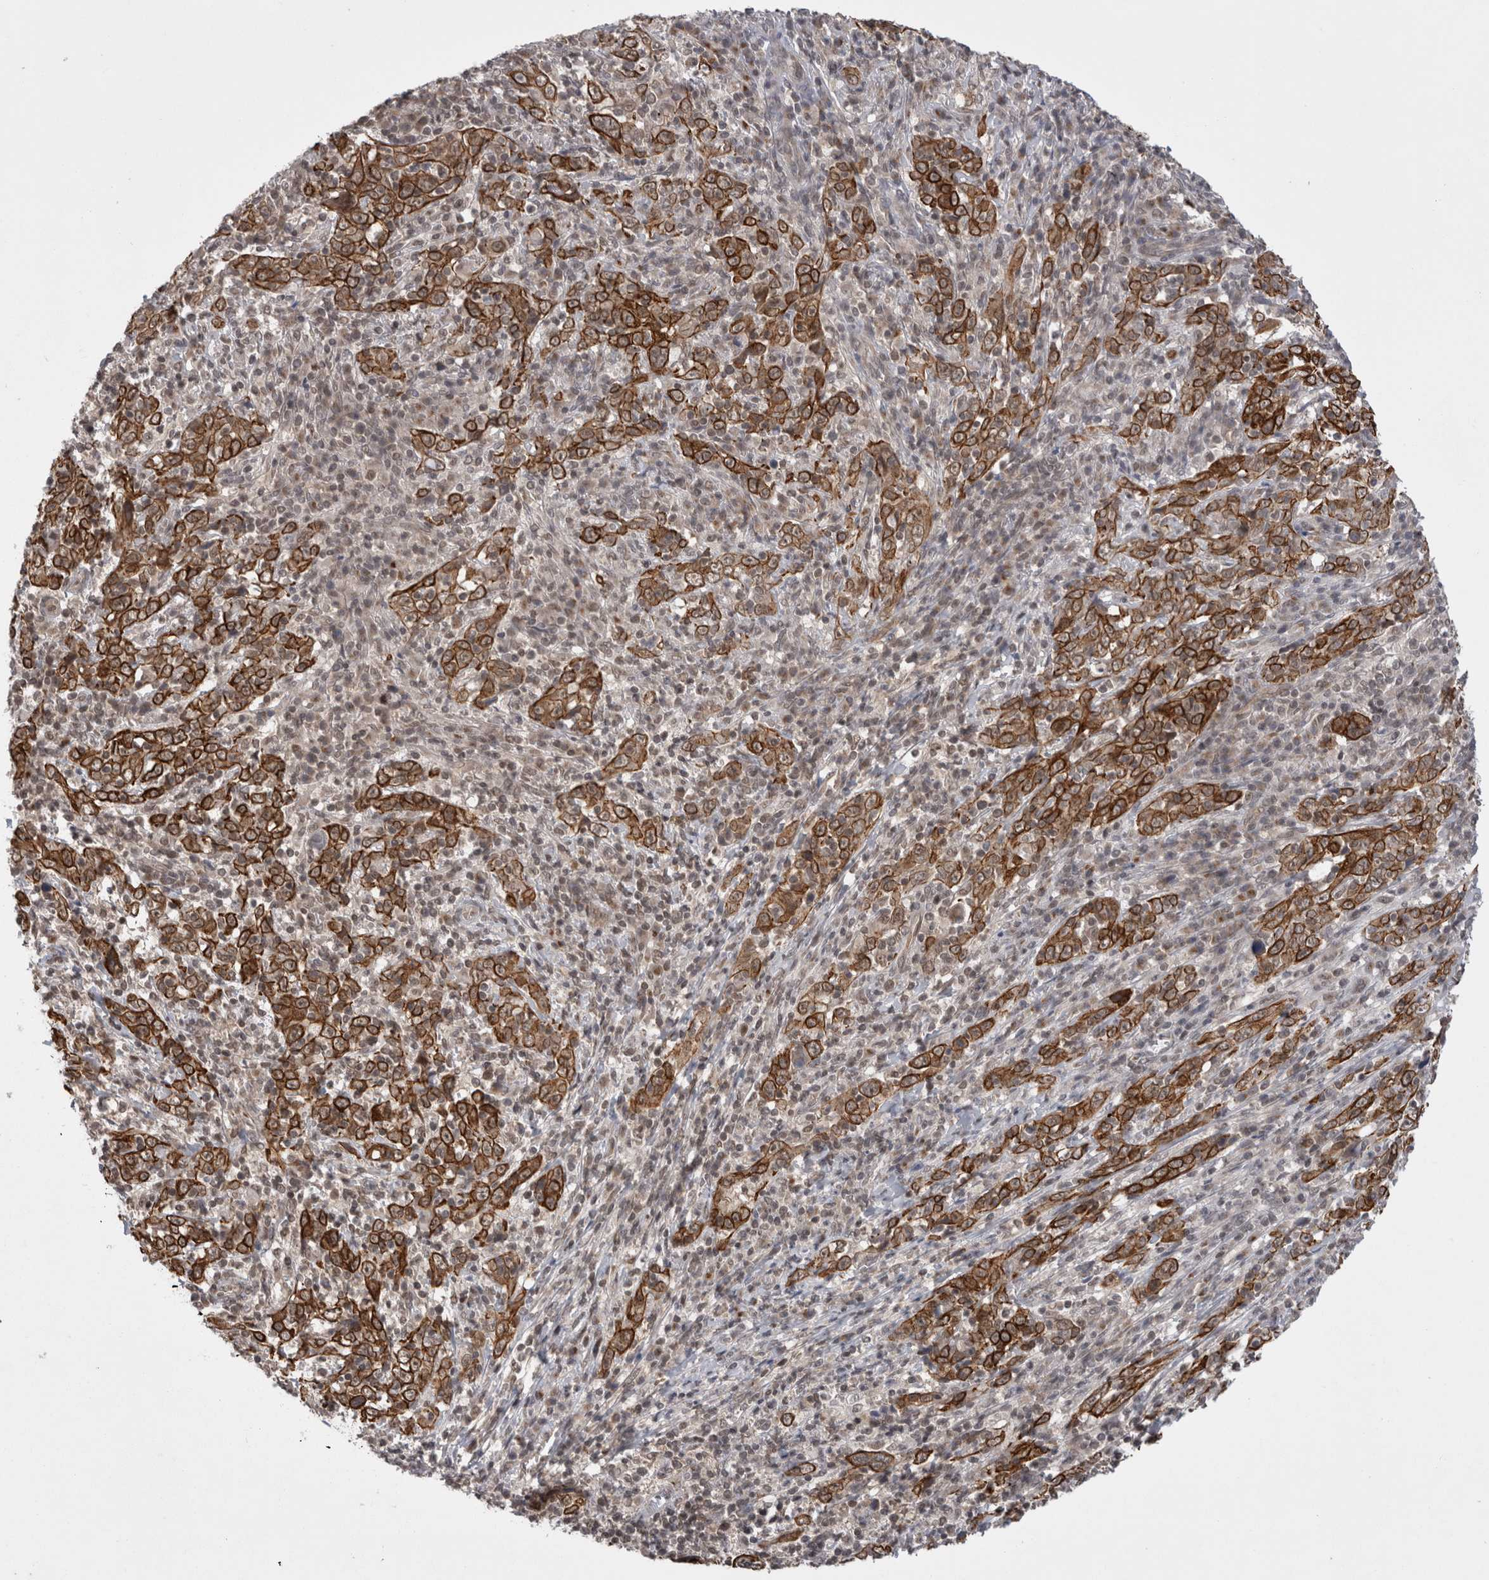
{"staining": {"intensity": "strong", "quantity": ">75%", "location": "cytoplasmic/membranous"}, "tissue": "cervical cancer", "cell_type": "Tumor cells", "image_type": "cancer", "snomed": [{"axis": "morphology", "description": "Squamous cell carcinoma, NOS"}, {"axis": "topography", "description": "Cervix"}], "caption": "High-power microscopy captured an IHC image of squamous cell carcinoma (cervical), revealing strong cytoplasmic/membranous staining in approximately >75% of tumor cells.", "gene": "ZNF341", "patient": {"sex": "female", "age": 46}}